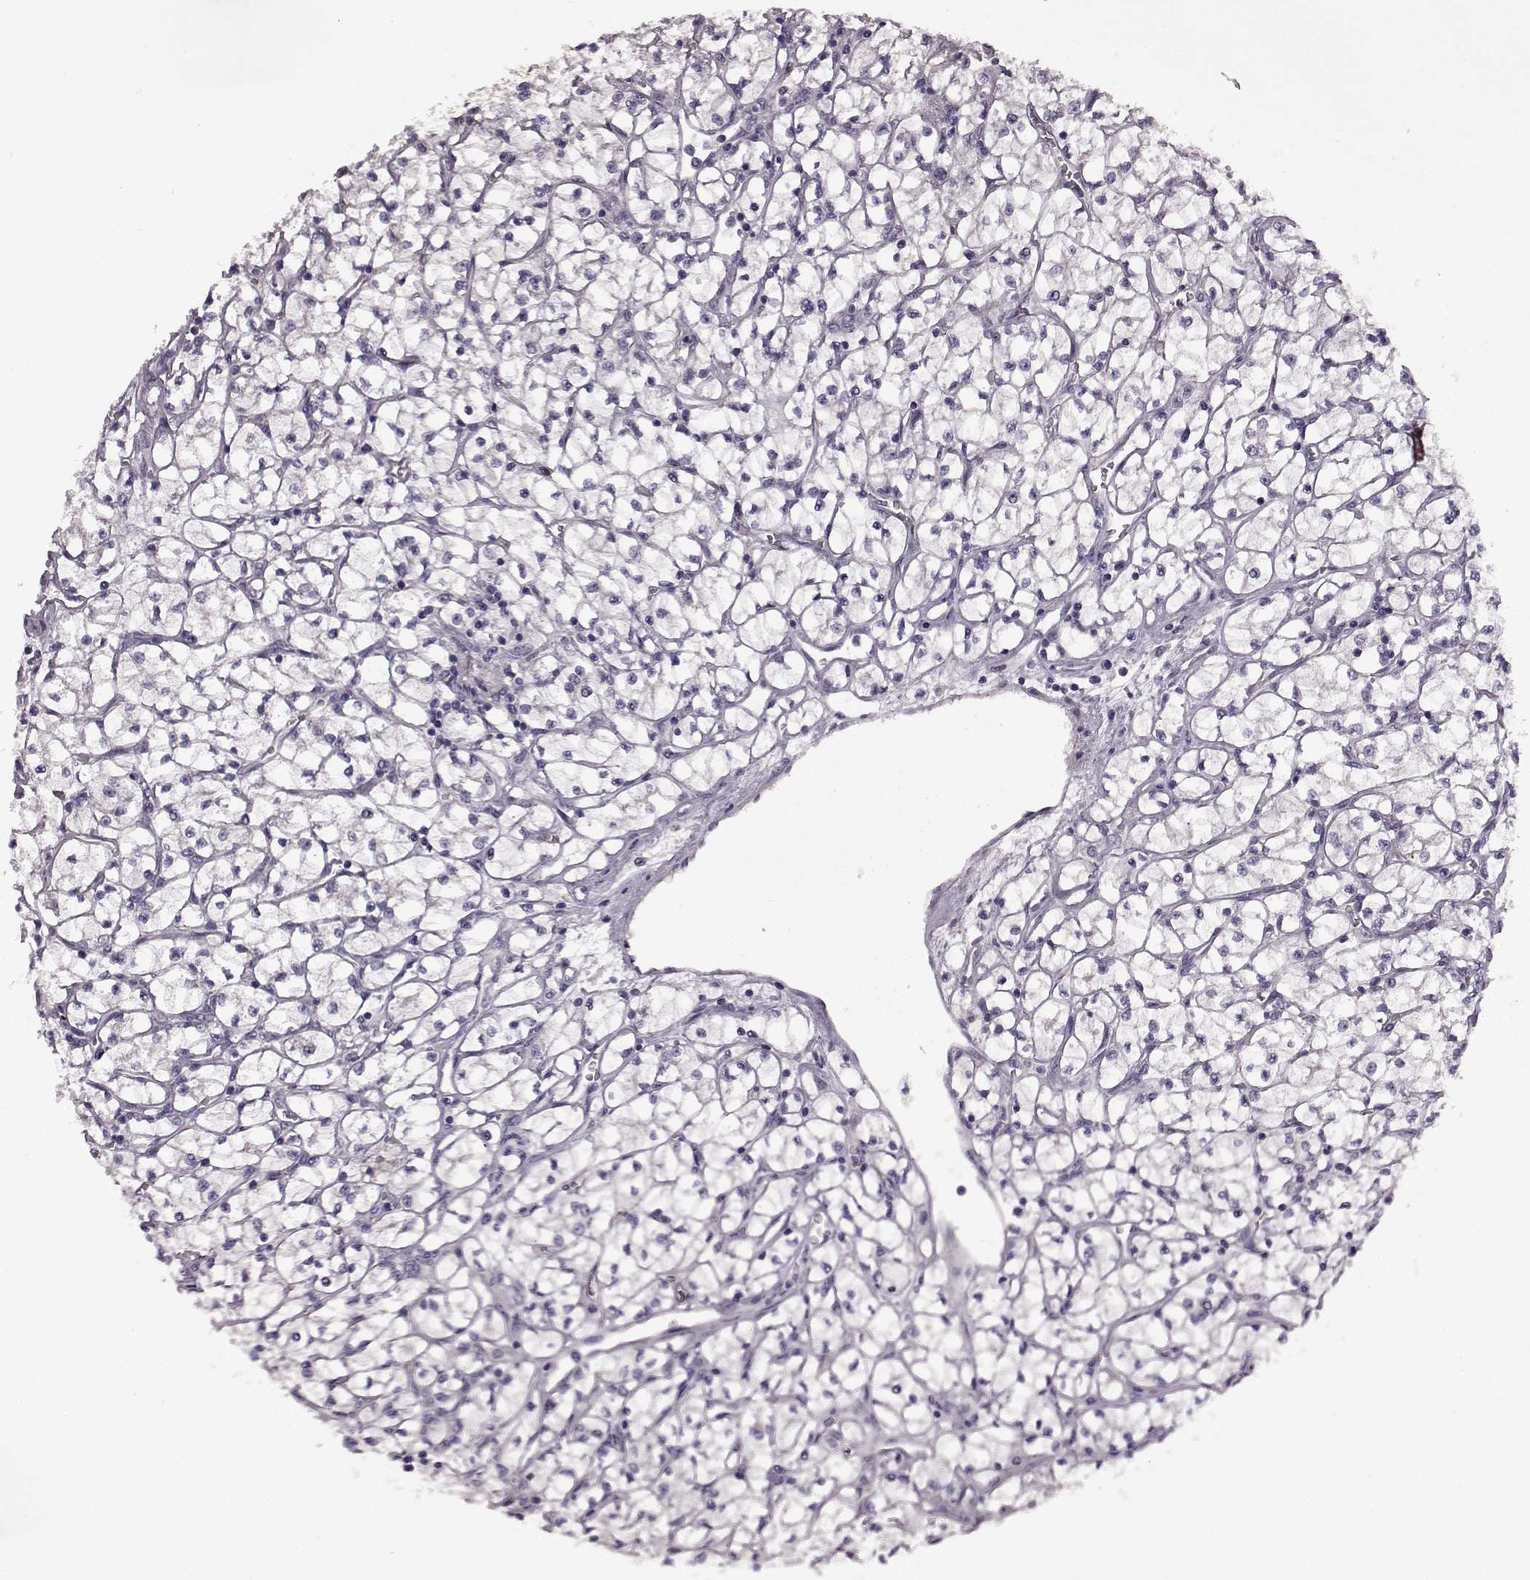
{"staining": {"intensity": "negative", "quantity": "none", "location": "none"}, "tissue": "renal cancer", "cell_type": "Tumor cells", "image_type": "cancer", "snomed": [{"axis": "morphology", "description": "Adenocarcinoma, NOS"}, {"axis": "topography", "description": "Kidney"}], "caption": "DAB immunohistochemical staining of human adenocarcinoma (renal) displays no significant positivity in tumor cells.", "gene": "EDDM3B", "patient": {"sex": "female", "age": 64}}